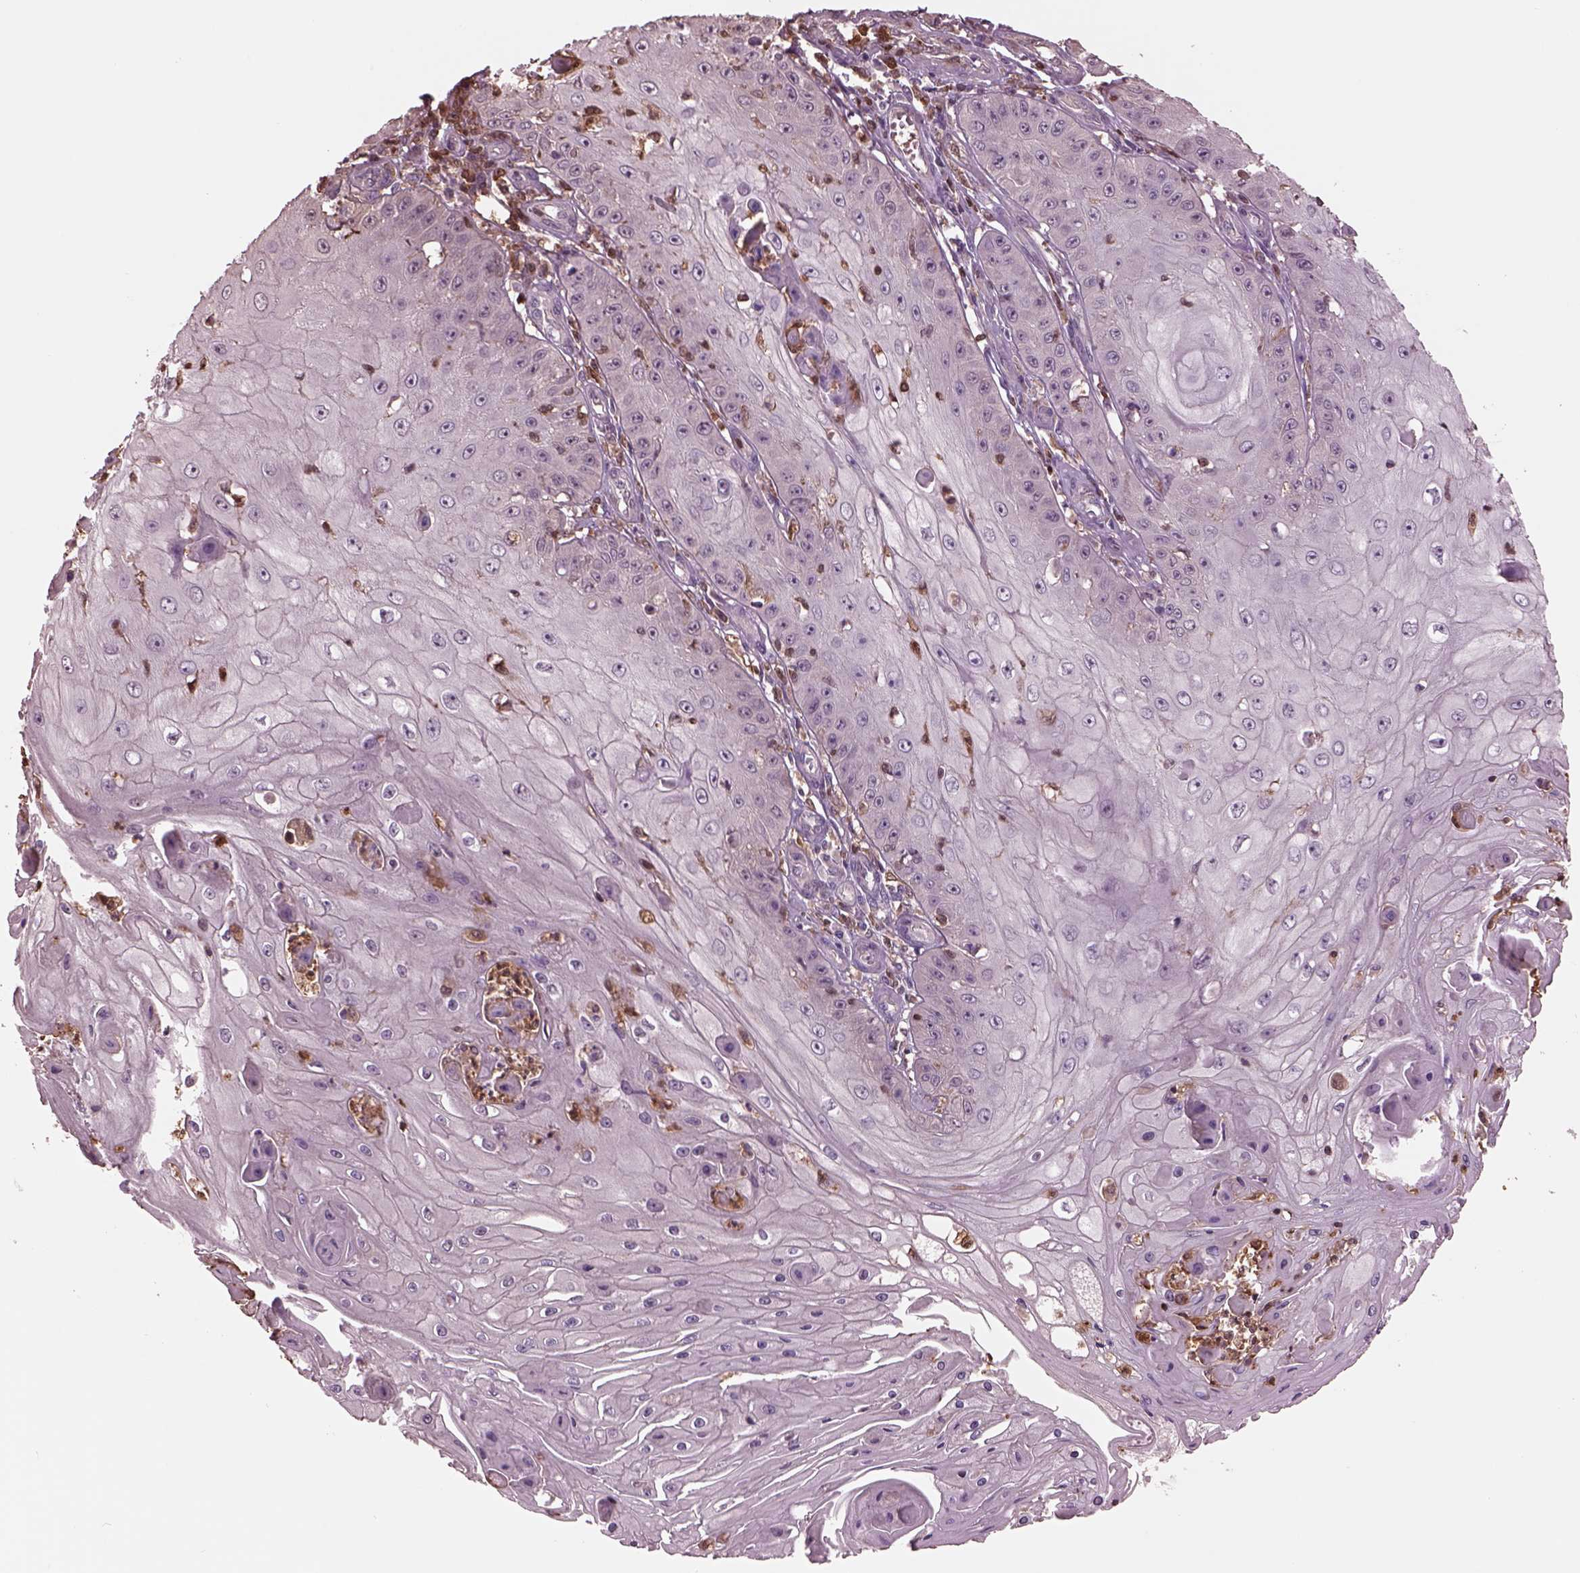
{"staining": {"intensity": "negative", "quantity": "none", "location": "none"}, "tissue": "skin cancer", "cell_type": "Tumor cells", "image_type": "cancer", "snomed": [{"axis": "morphology", "description": "Squamous cell carcinoma, NOS"}, {"axis": "topography", "description": "Skin"}], "caption": "IHC image of human squamous cell carcinoma (skin) stained for a protein (brown), which shows no expression in tumor cells.", "gene": "IL31RA", "patient": {"sex": "male", "age": 70}}